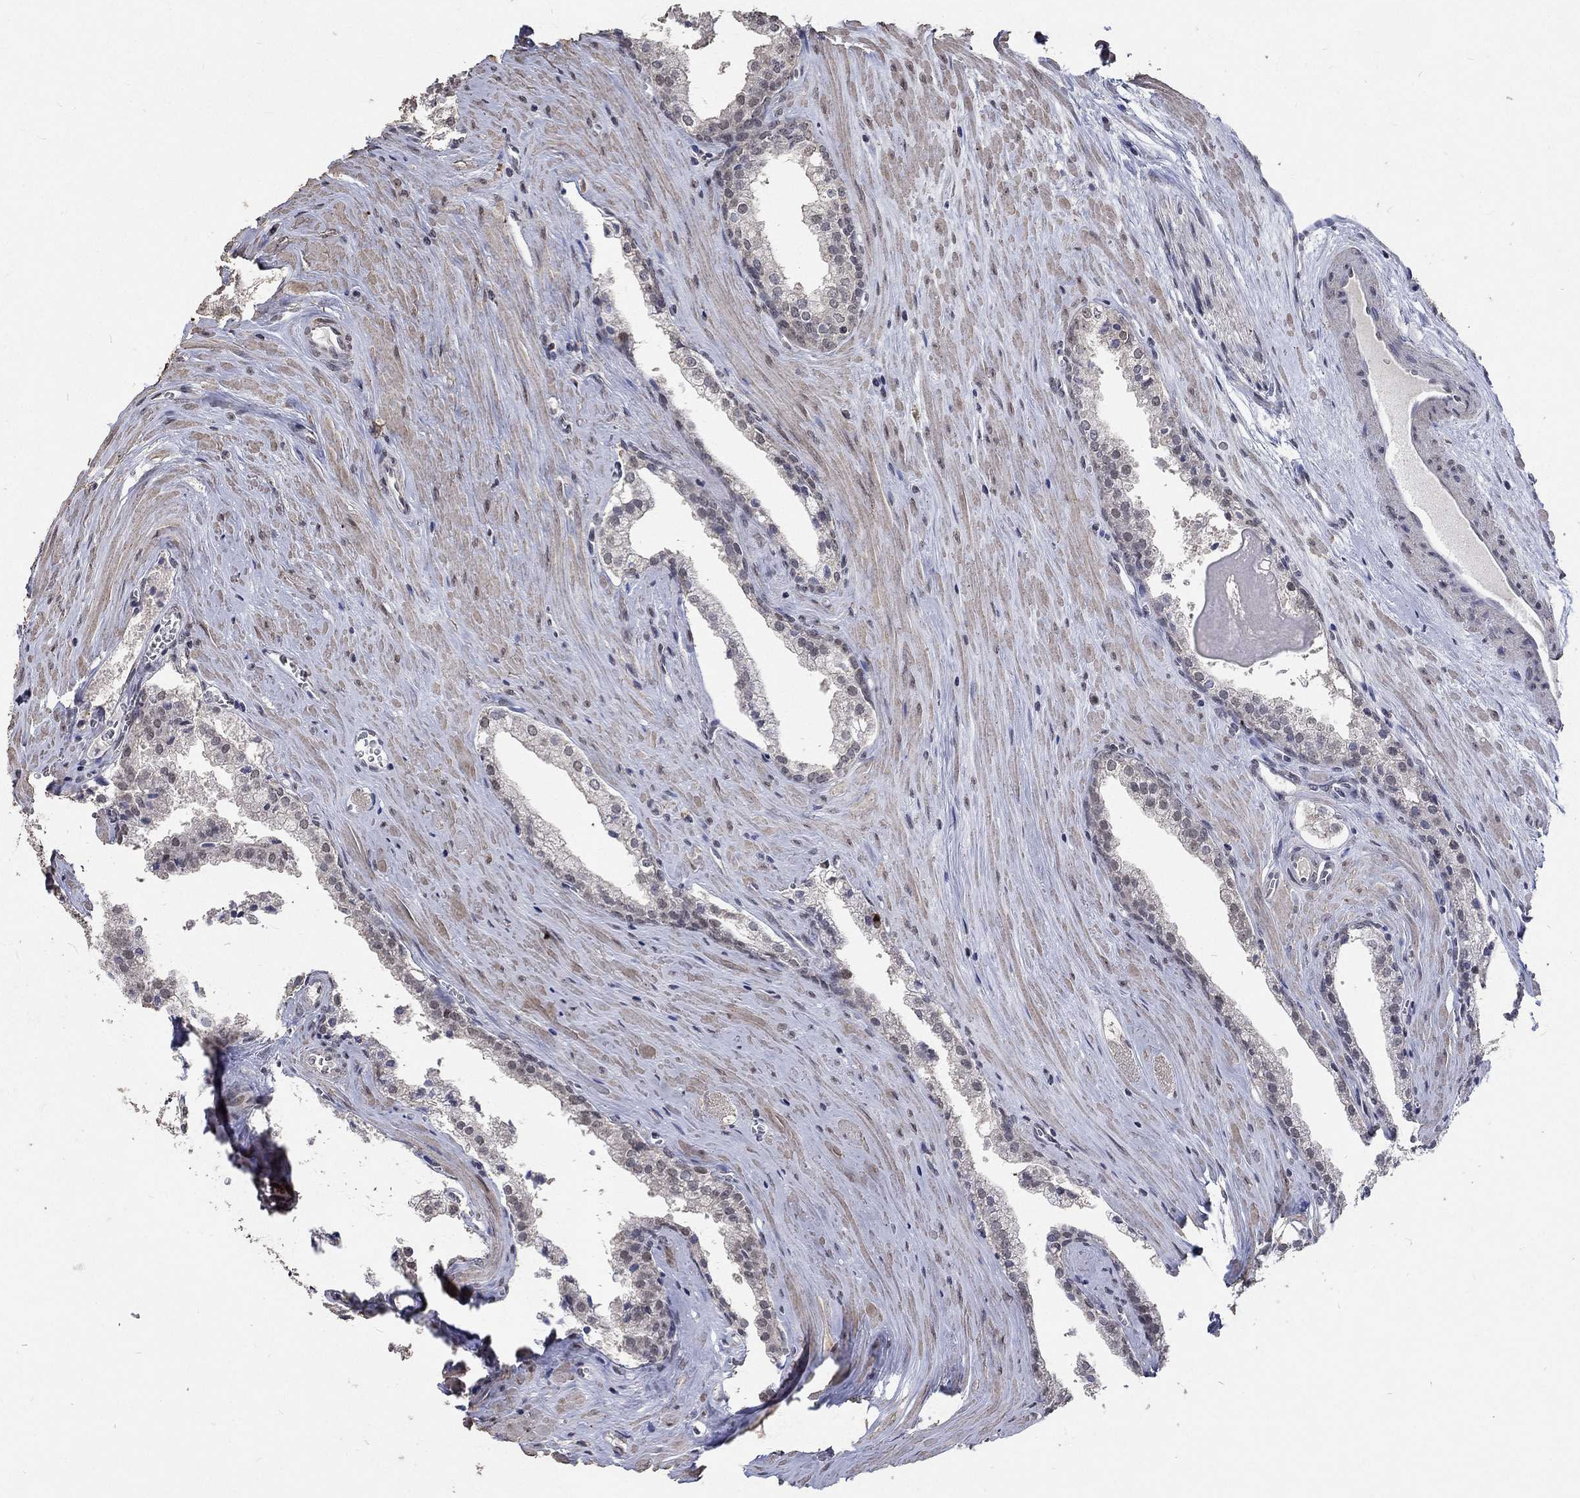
{"staining": {"intensity": "negative", "quantity": "none", "location": "none"}, "tissue": "prostate cancer", "cell_type": "Tumor cells", "image_type": "cancer", "snomed": [{"axis": "morphology", "description": "Adenocarcinoma, NOS"}, {"axis": "topography", "description": "Prostate"}], "caption": "The micrograph demonstrates no significant positivity in tumor cells of prostate cancer.", "gene": "SPATA33", "patient": {"sex": "male", "age": 72}}